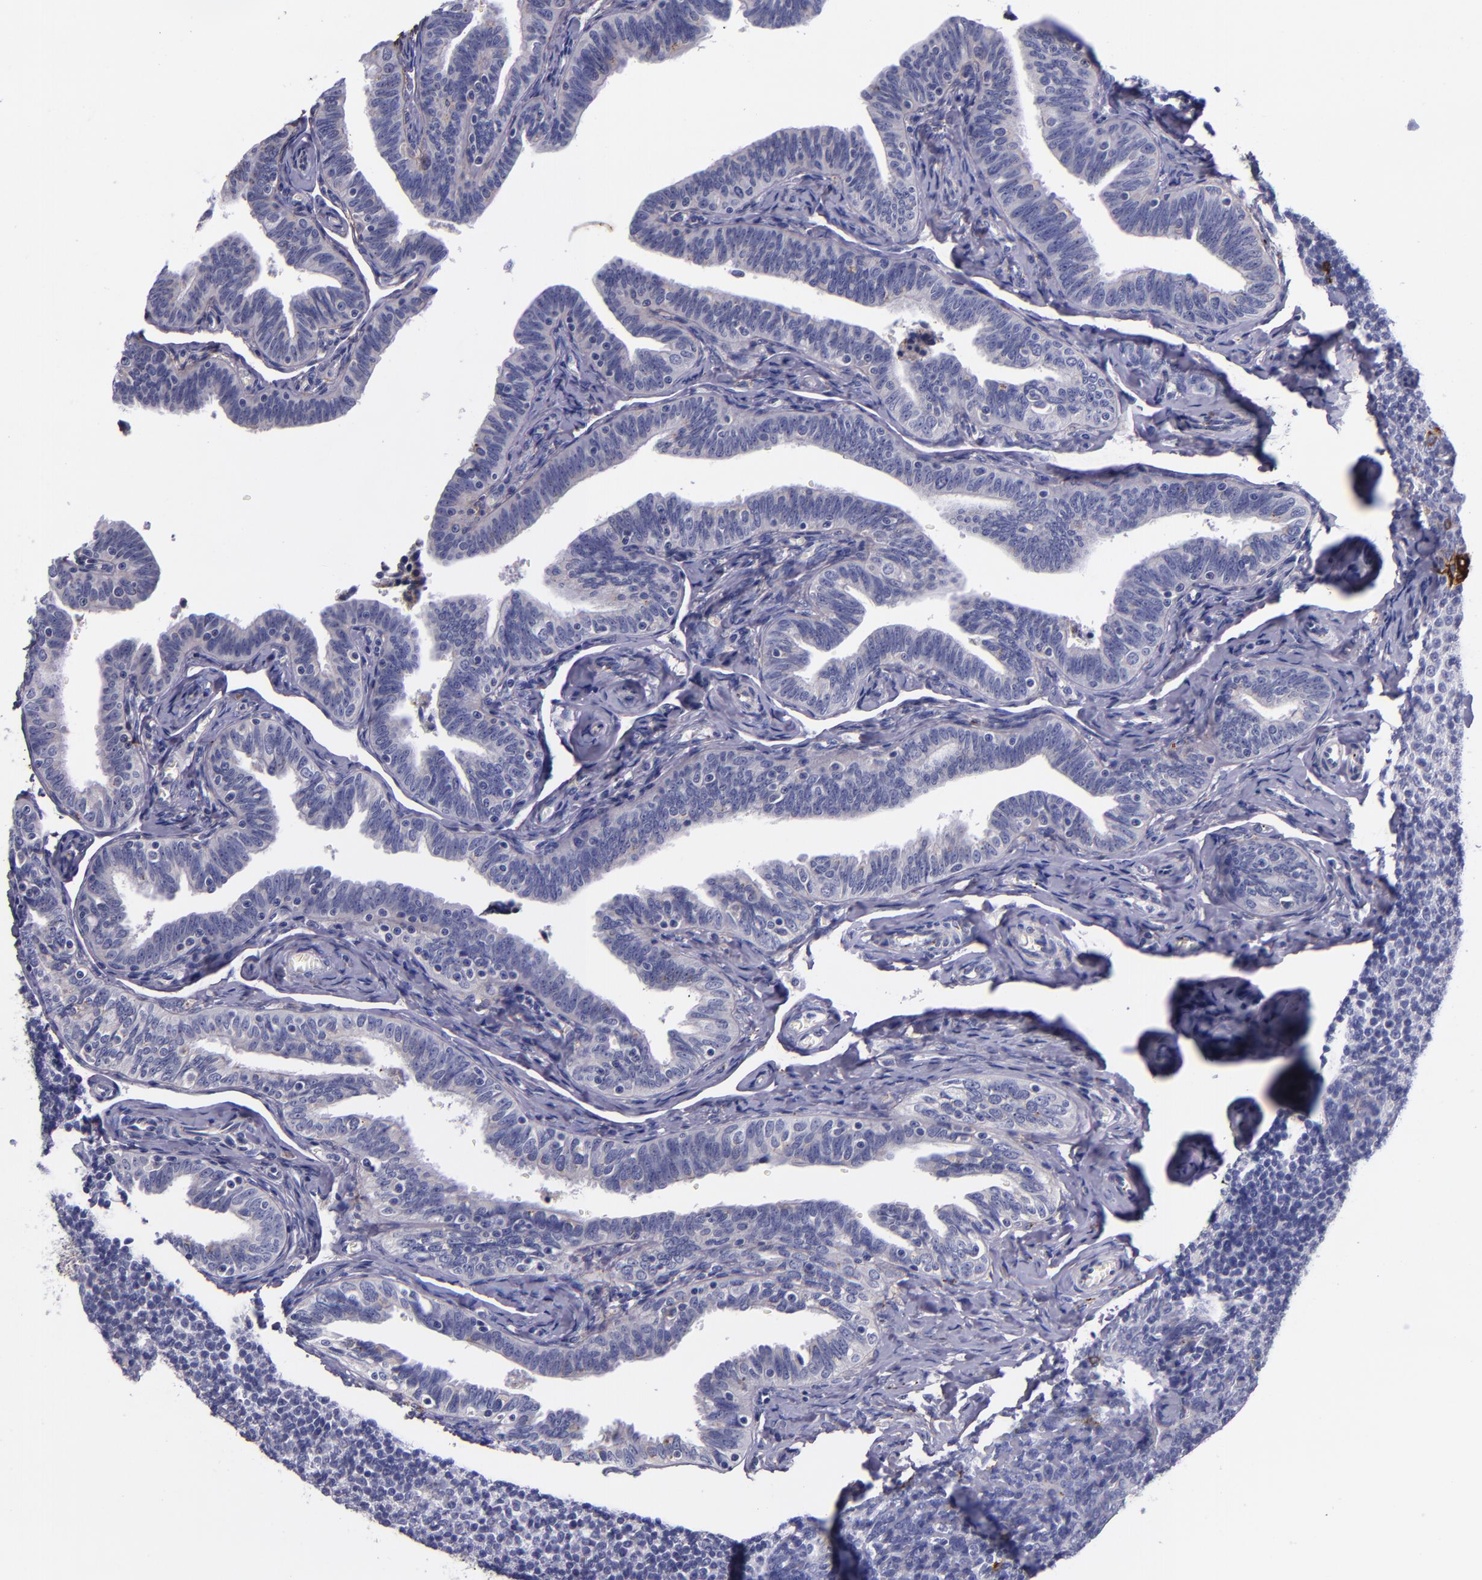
{"staining": {"intensity": "negative", "quantity": "none", "location": "none"}, "tissue": "fallopian tube", "cell_type": "Glandular cells", "image_type": "normal", "snomed": [{"axis": "morphology", "description": "Normal tissue, NOS"}, {"axis": "topography", "description": "Fallopian tube"}, {"axis": "topography", "description": "Ovary"}], "caption": "High magnification brightfield microscopy of normal fallopian tube stained with DAB (brown) and counterstained with hematoxylin (blue): glandular cells show no significant staining.", "gene": "IVL", "patient": {"sex": "female", "age": 69}}